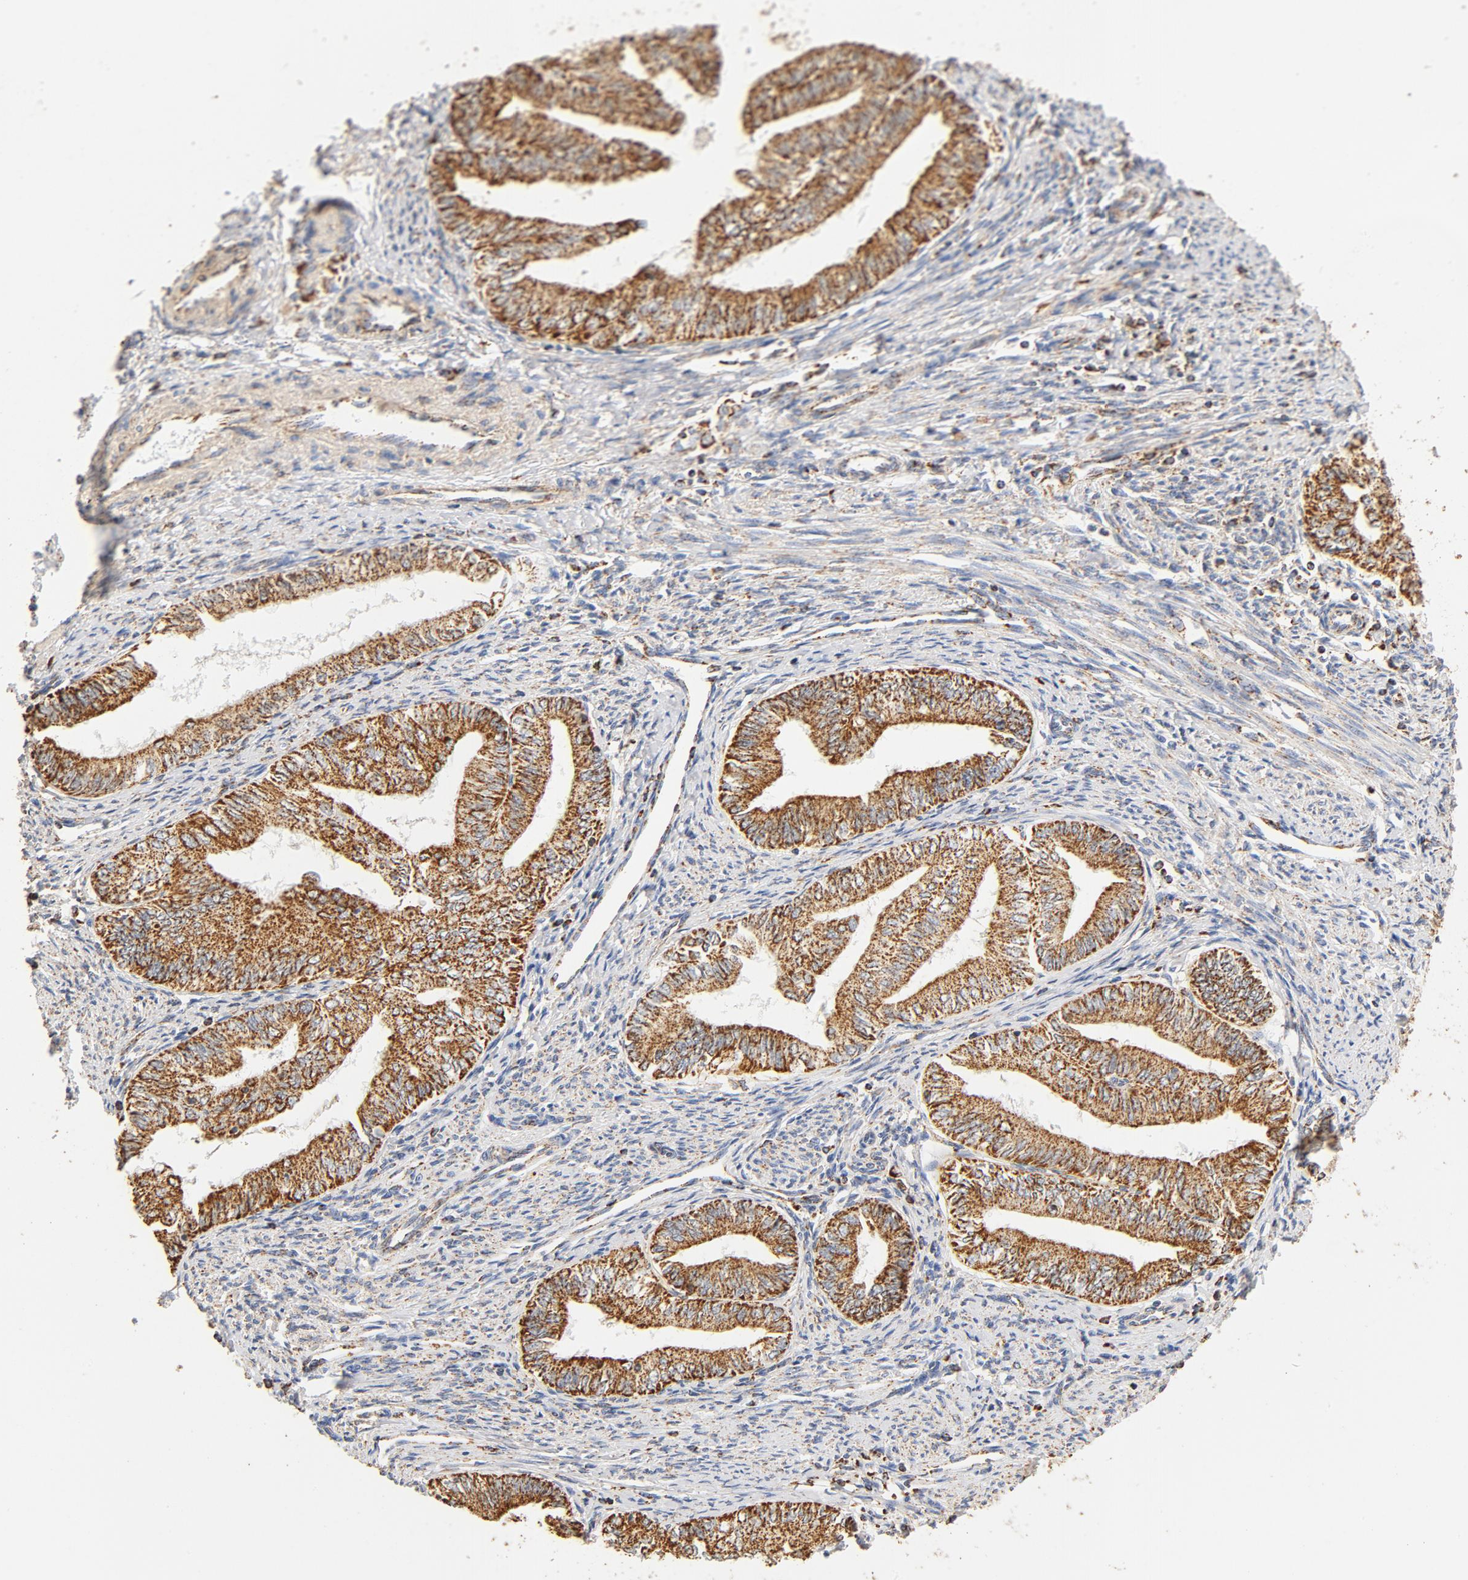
{"staining": {"intensity": "moderate", "quantity": ">75%", "location": "cytoplasmic/membranous"}, "tissue": "endometrial cancer", "cell_type": "Tumor cells", "image_type": "cancer", "snomed": [{"axis": "morphology", "description": "Adenocarcinoma, NOS"}, {"axis": "topography", "description": "Endometrium"}], "caption": "Immunohistochemical staining of human adenocarcinoma (endometrial) exhibits medium levels of moderate cytoplasmic/membranous protein staining in approximately >75% of tumor cells.", "gene": "COX4I1", "patient": {"sex": "female", "age": 66}}